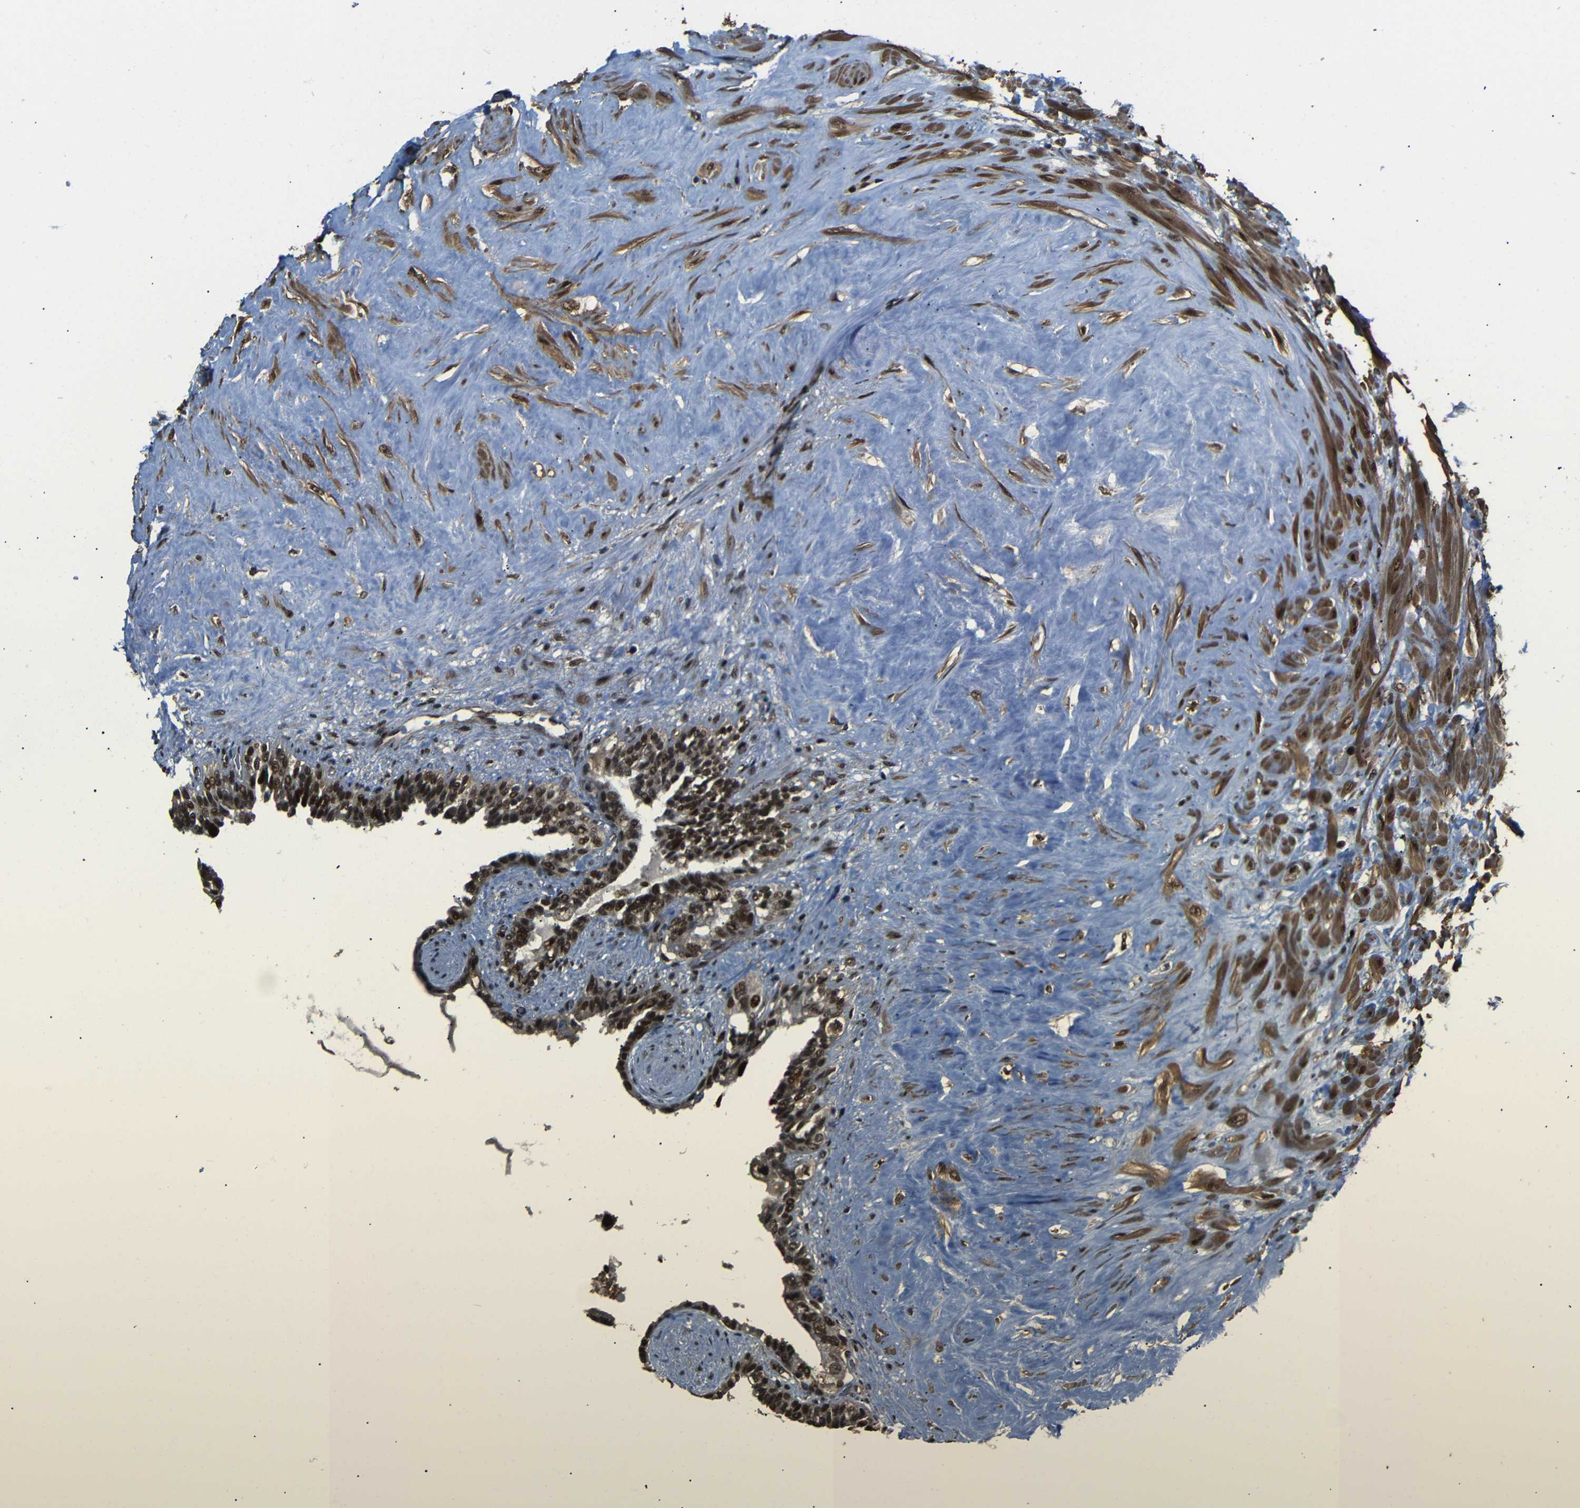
{"staining": {"intensity": "moderate", "quantity": ">75%", "location": "cytoplasmic/membranous,nuclear"}, "tissue": "seminal vesicle", "cell_type": "Glandular cells", "image_type": "normal", "snomed": [{"axis": "morphology", "description": "Normal tissue, NOS"}, {"axis": "topography", "description": "Seminal veicle"}], "caption": "Seminal vesicle stained with IHC exhibits moderate cytoplasmic/membranous,nuclear expression in about >75% of glandular cells. Immunohistochemistry (ihc) stains the protein of interest in brown and the nuclei are stained blue.", "gene": "TBX2", "patient": {"sex": "male", "age": 63}}